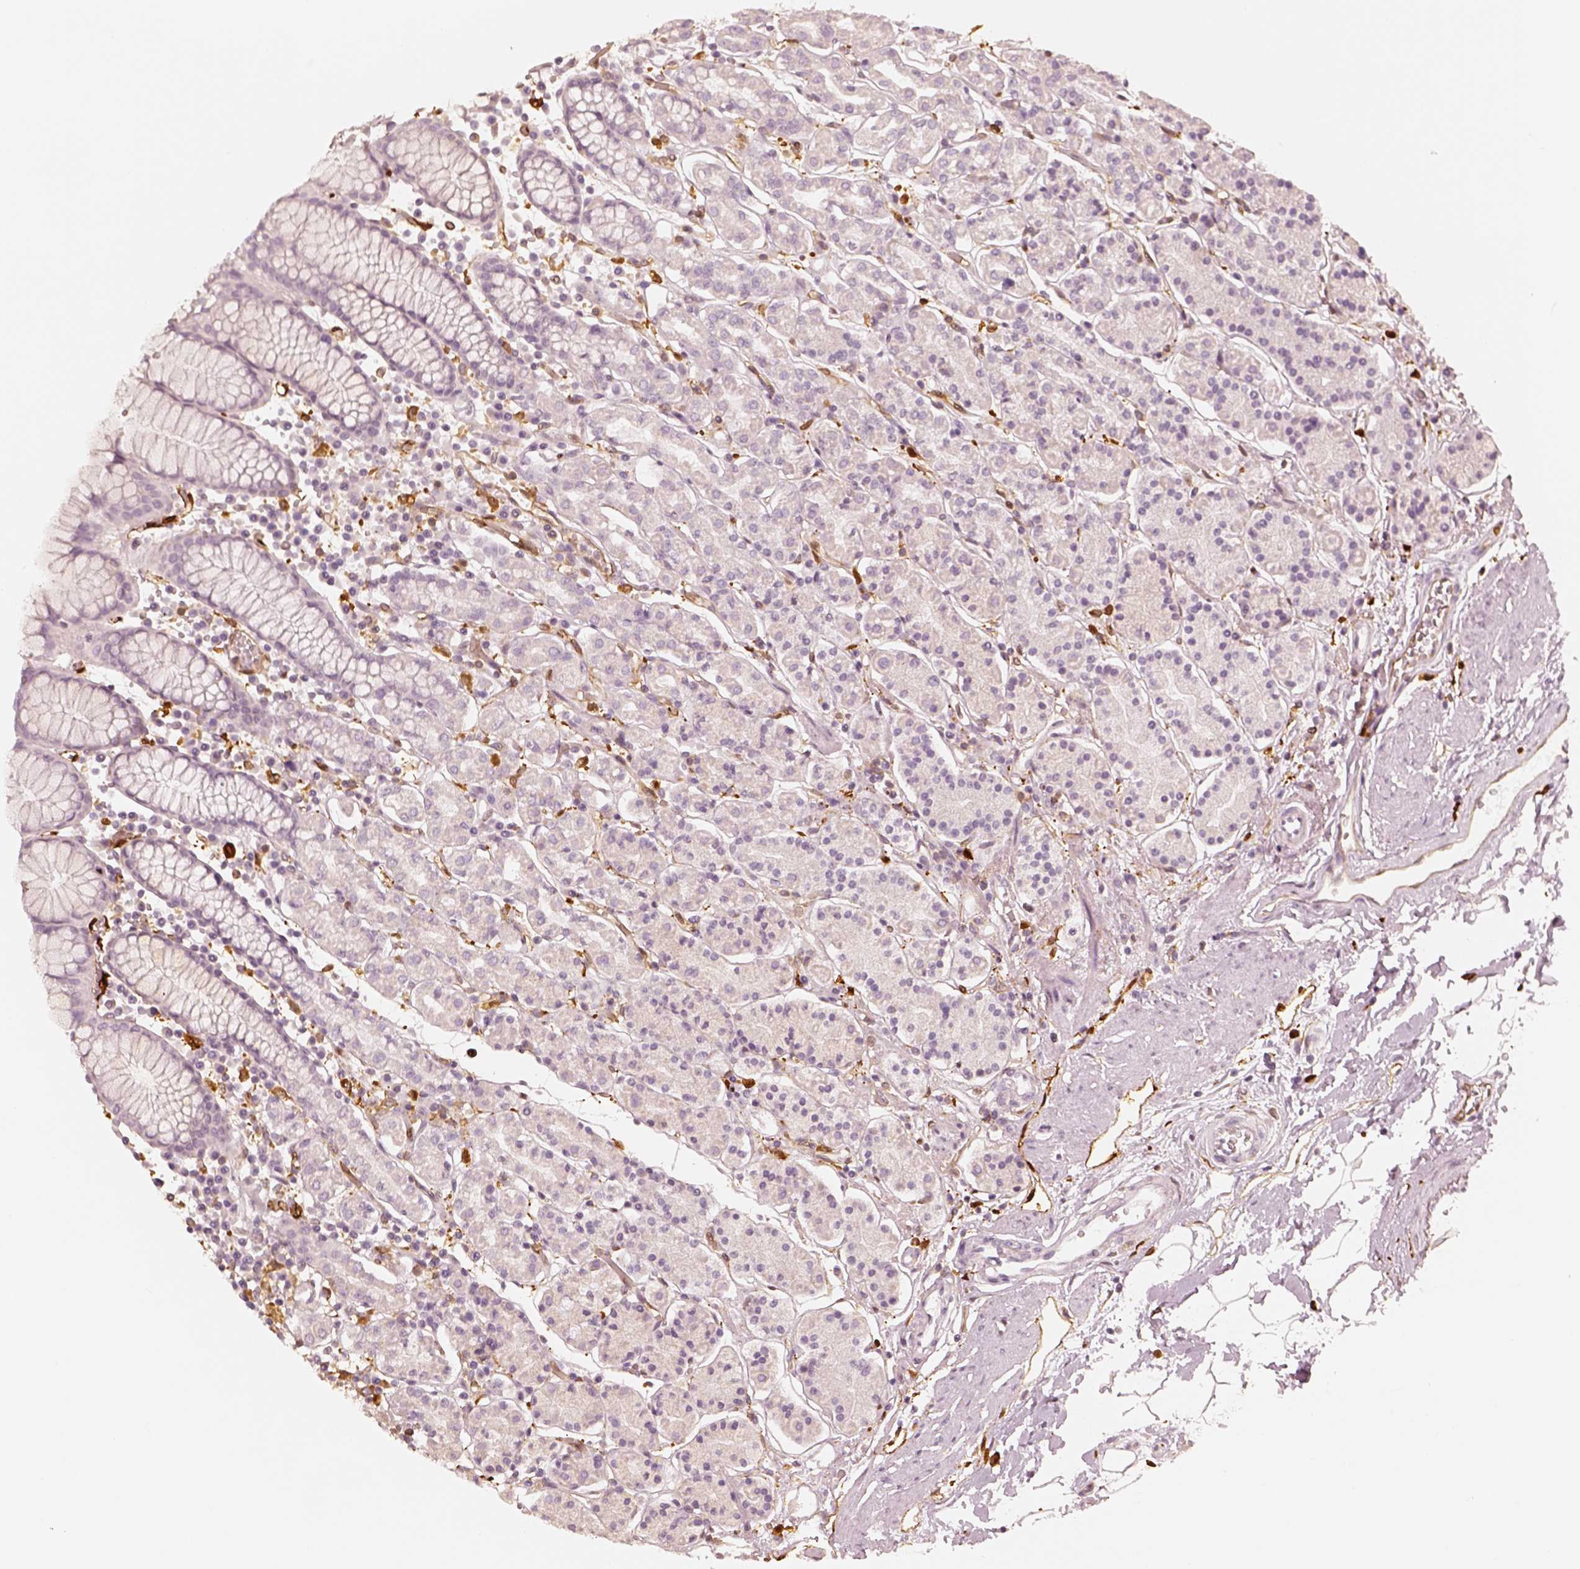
{"staining": {"intensity": "negative", "quantity": "none", "location": "none"}, "tissue": "stomach", "cell_type": "Glandular cells", "image_type": "normal", "snomed": [{"axis": "morphology", "description": "Normal tissue, NOS"}, {"axis": "topography", "description": "Stomach, upper"}, {"axis": "topography", "description": "Stomach"}], "caption": "Immunohistochemistry (IHC) of benign human stomach displays no staining in glandular cells. The staining was performed using DAB to visualize the protein expression in brown, while the nuclei were stained in blue with hematoxylin (Magnification: 20x).", "gene": "FSCN1", "patient": {"sex": "male", "age": 62}}